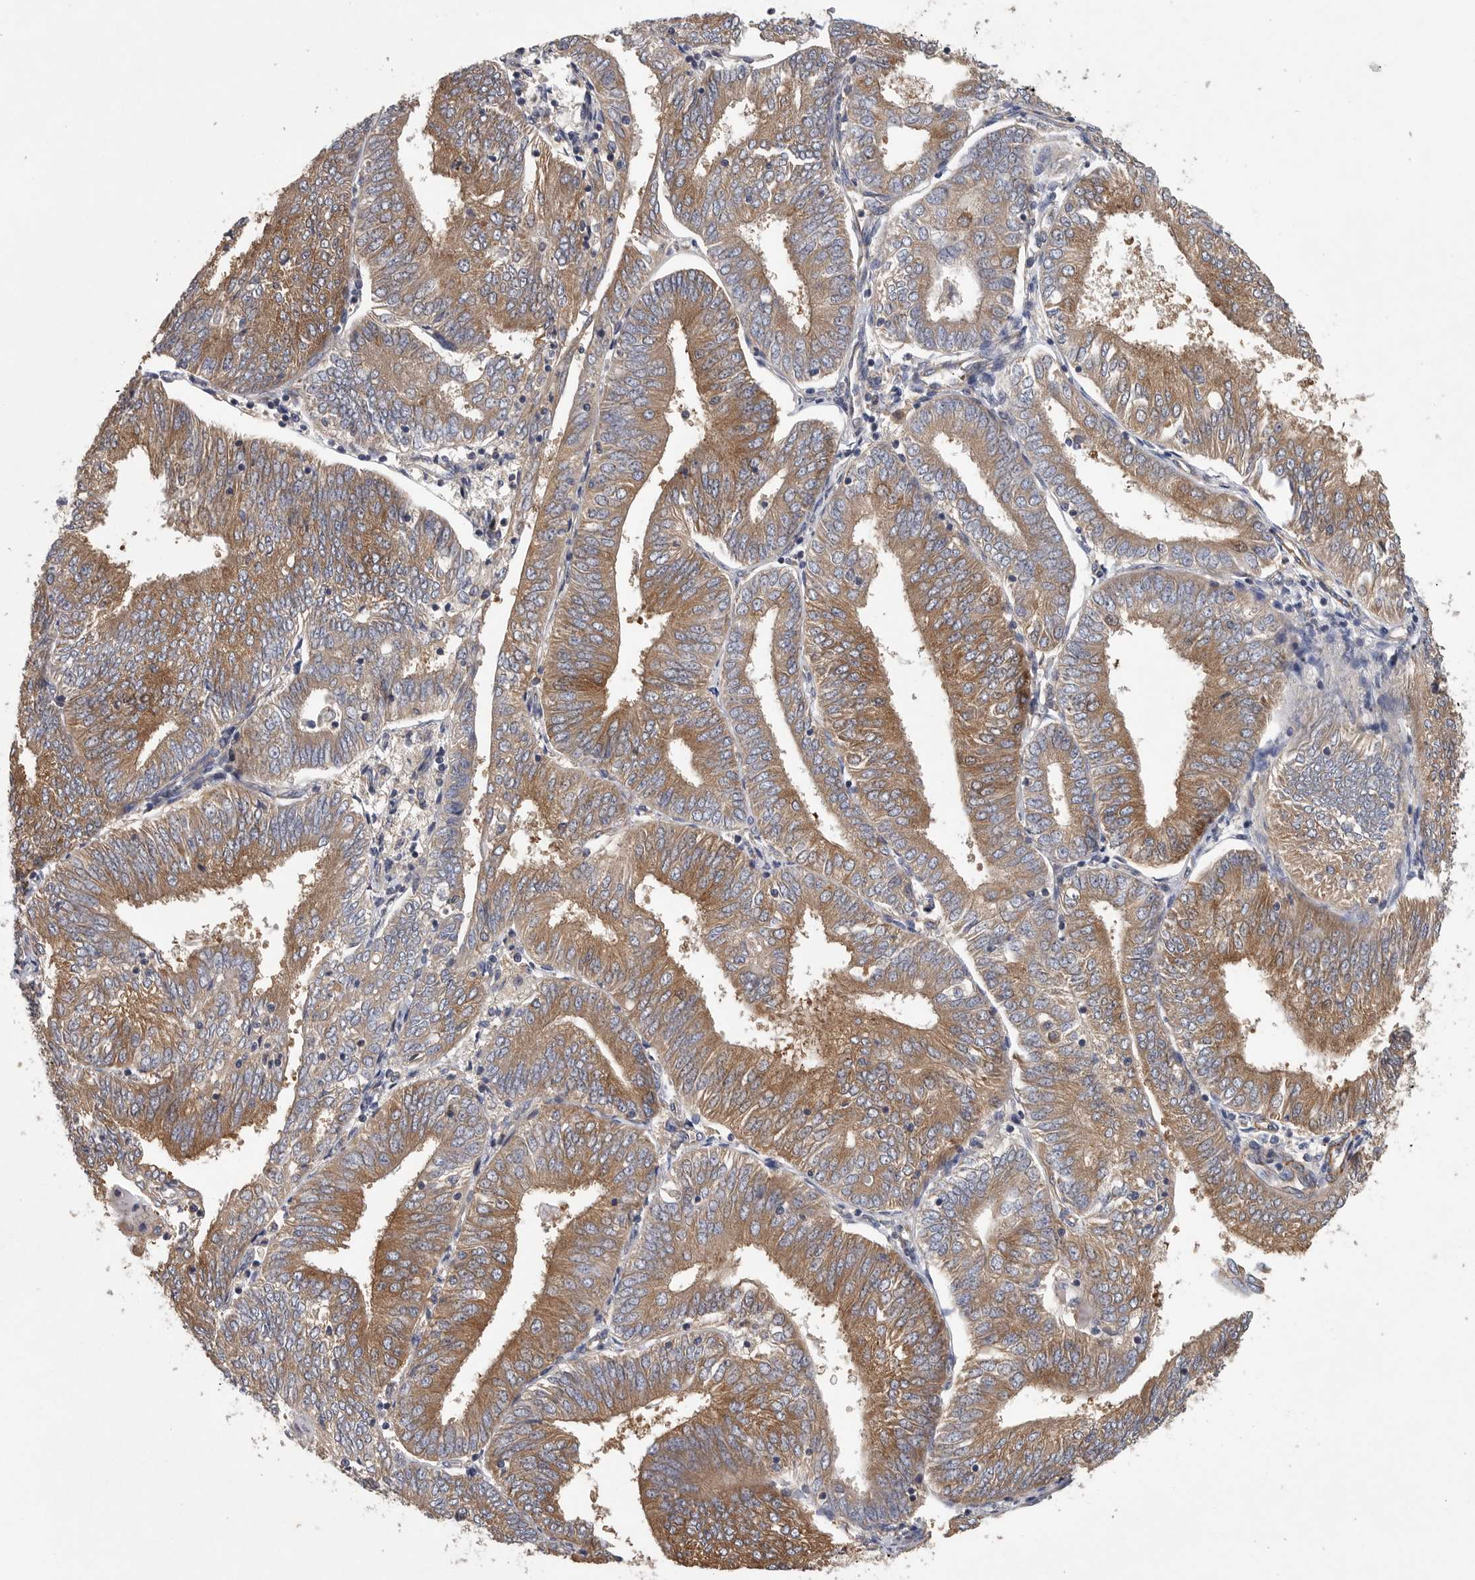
{"staining": {"intensity": "moderate", "quantity": ">75%", "location": "cytoplasmic/membranous"}, "tissue": "endometrial cancer", "cell_type": "Tumor cells", "image_type": "cancer", "snomed": [{"axis": "morphology", "description": "Adenocarcinoma, NOS"}, {"axis": "topography", "description": "Endometrium"}], "caption": "Human endometrial cancer (adenocarcinoma) stained for a protein (brown) exhibits moderate cytoplasmic/membranous positive expression in about >75% of tumor cells.", "gene": "OXR1", "patient": {"sex": "female", "age": 58}}